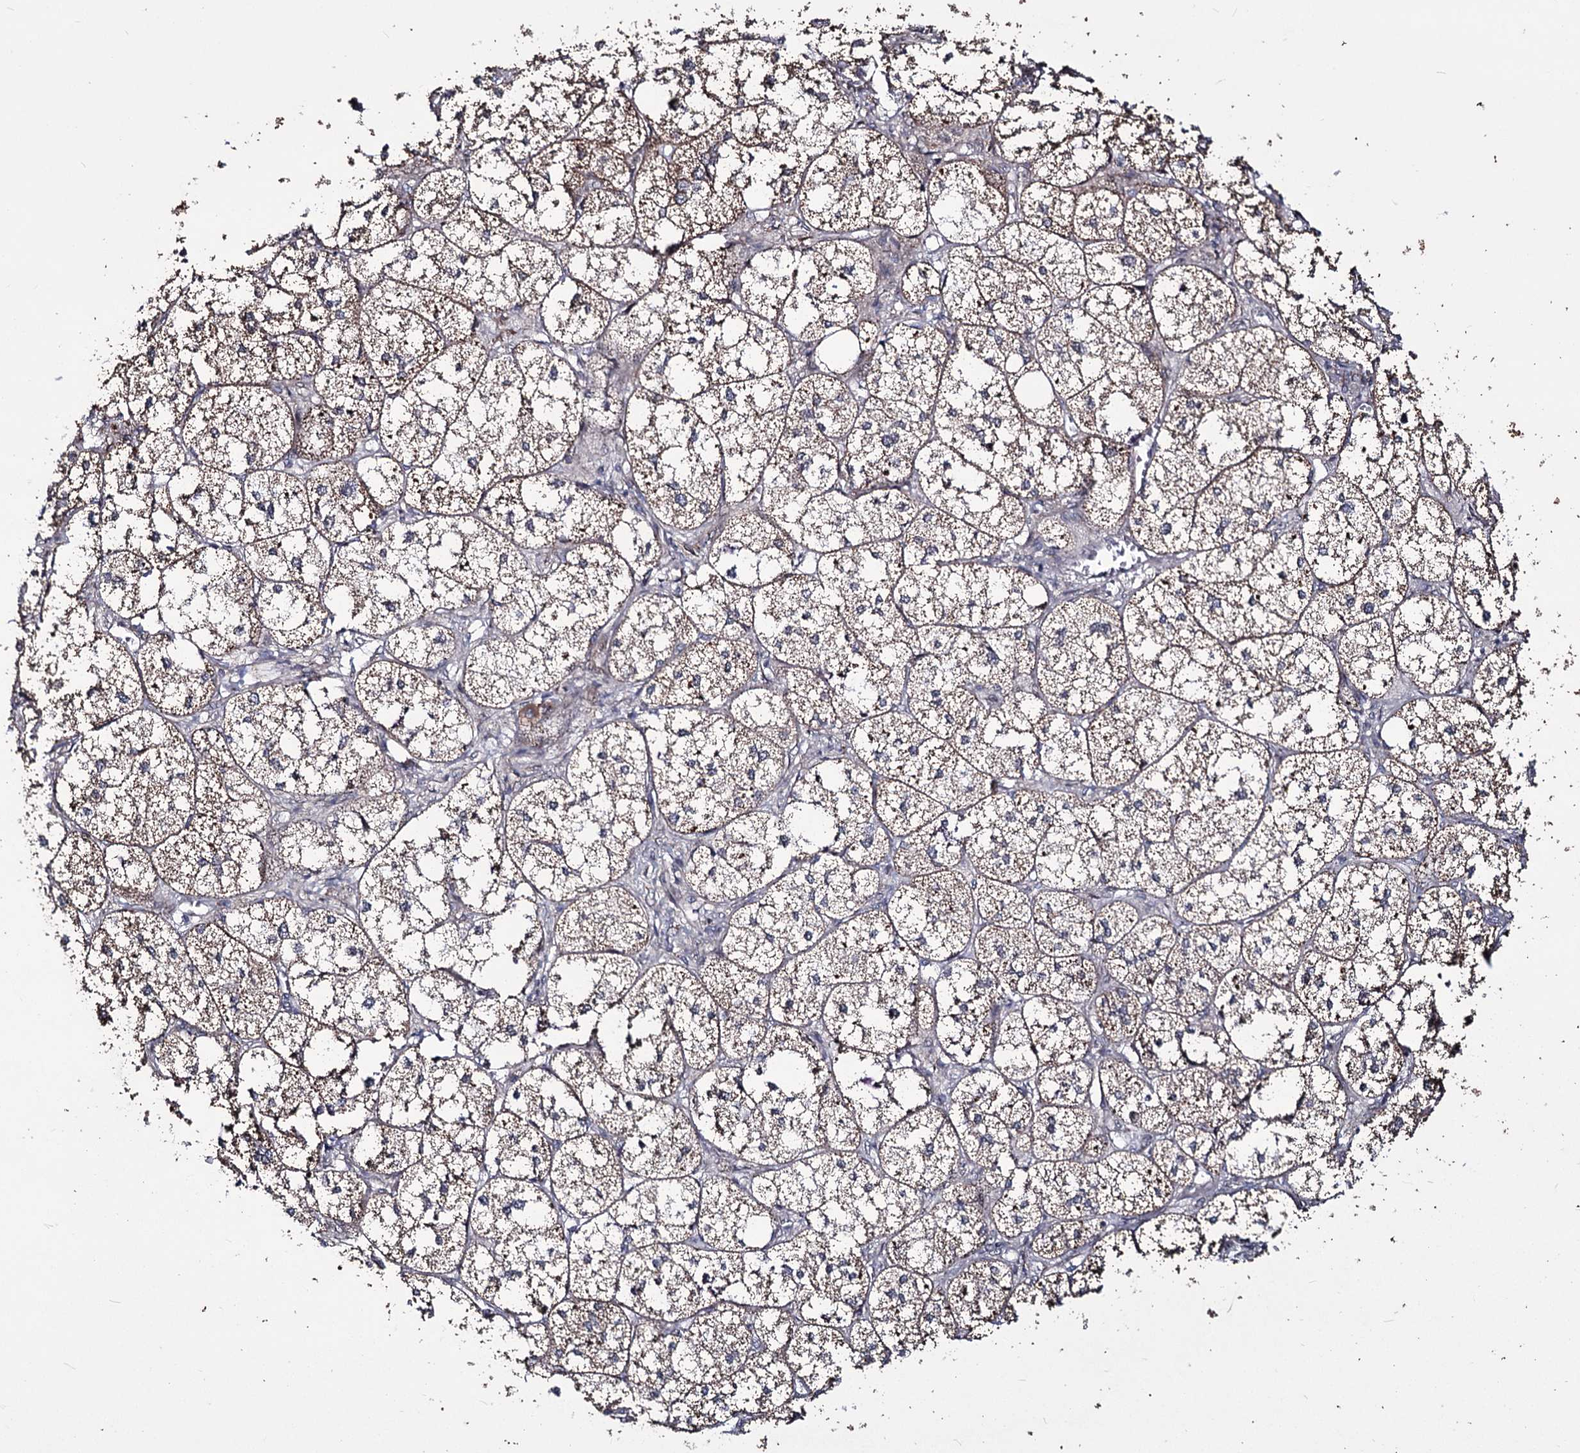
{"staining": {"intensity": "strong", "quantity": "25%-75%", "location": "cytoplasmic/membranous"}, "tissue": "adrenal gland", "cell_type": "Glandular cells", "image_type": "normal", "snomed": [{"axis": "morphology", "description": "Normal tissue, NOS"}, {"axis": "topography", "description": "Adrenal gland"}], "caption": "Immunohistochemistry (IHC) histopathology image of benign adrenal gland: adrenal gland stained using immunohistochemistry reveals high levels of strong protein expression localized specifically in the cytoplasmic/membranous of glandular cells, appearing as a cytoplasmic/membranous brown color.", "gene": "CREB3L4", "patient": {"sex": "female", "age": 61}}